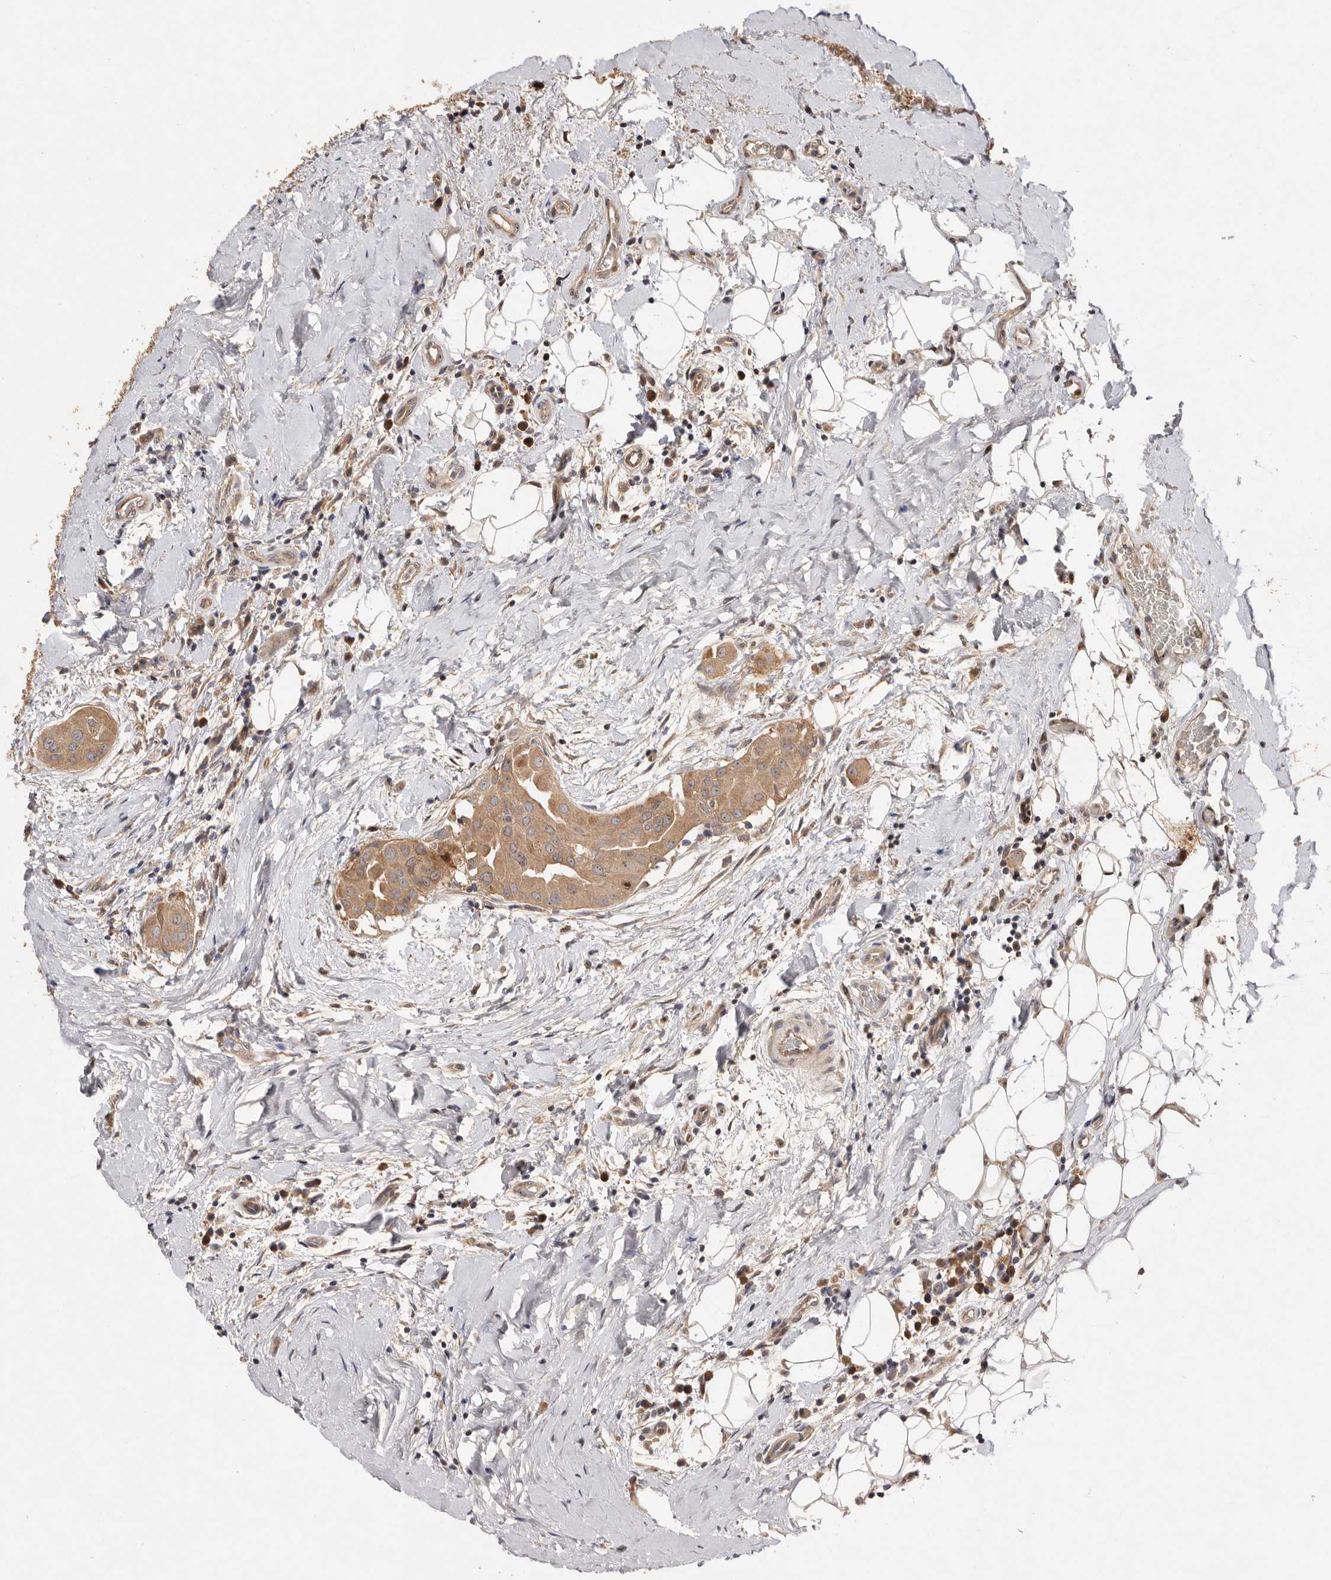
{"staining": {"intensity": "moderate", "quantity": ">75%", "location": "cytoplasmic/membranous"}, "tissue": "thyroid cancer", "cell_type": "Tumor cells", "image_type": "cancer", "snomed": [{"axis": "morphology", "description": "Papillary adenocarcinoma, NOS"}, {"axis": "topography", "description": "Thyroid gland"}], "caption": "Immunohistochemistry image of neoplastic tissue: human papillary adenocarcinoma (thyroid) stained using immunohistochemistry (IHC) exhibits medium levels of moderate protein expression localized specifically in the cytoplasmic/membranous of tumor cells, appearing as a cytoplasmic/membranous brown color.", "gene": "DOP1A", "patient": {"sex": "male", "age": 33}}